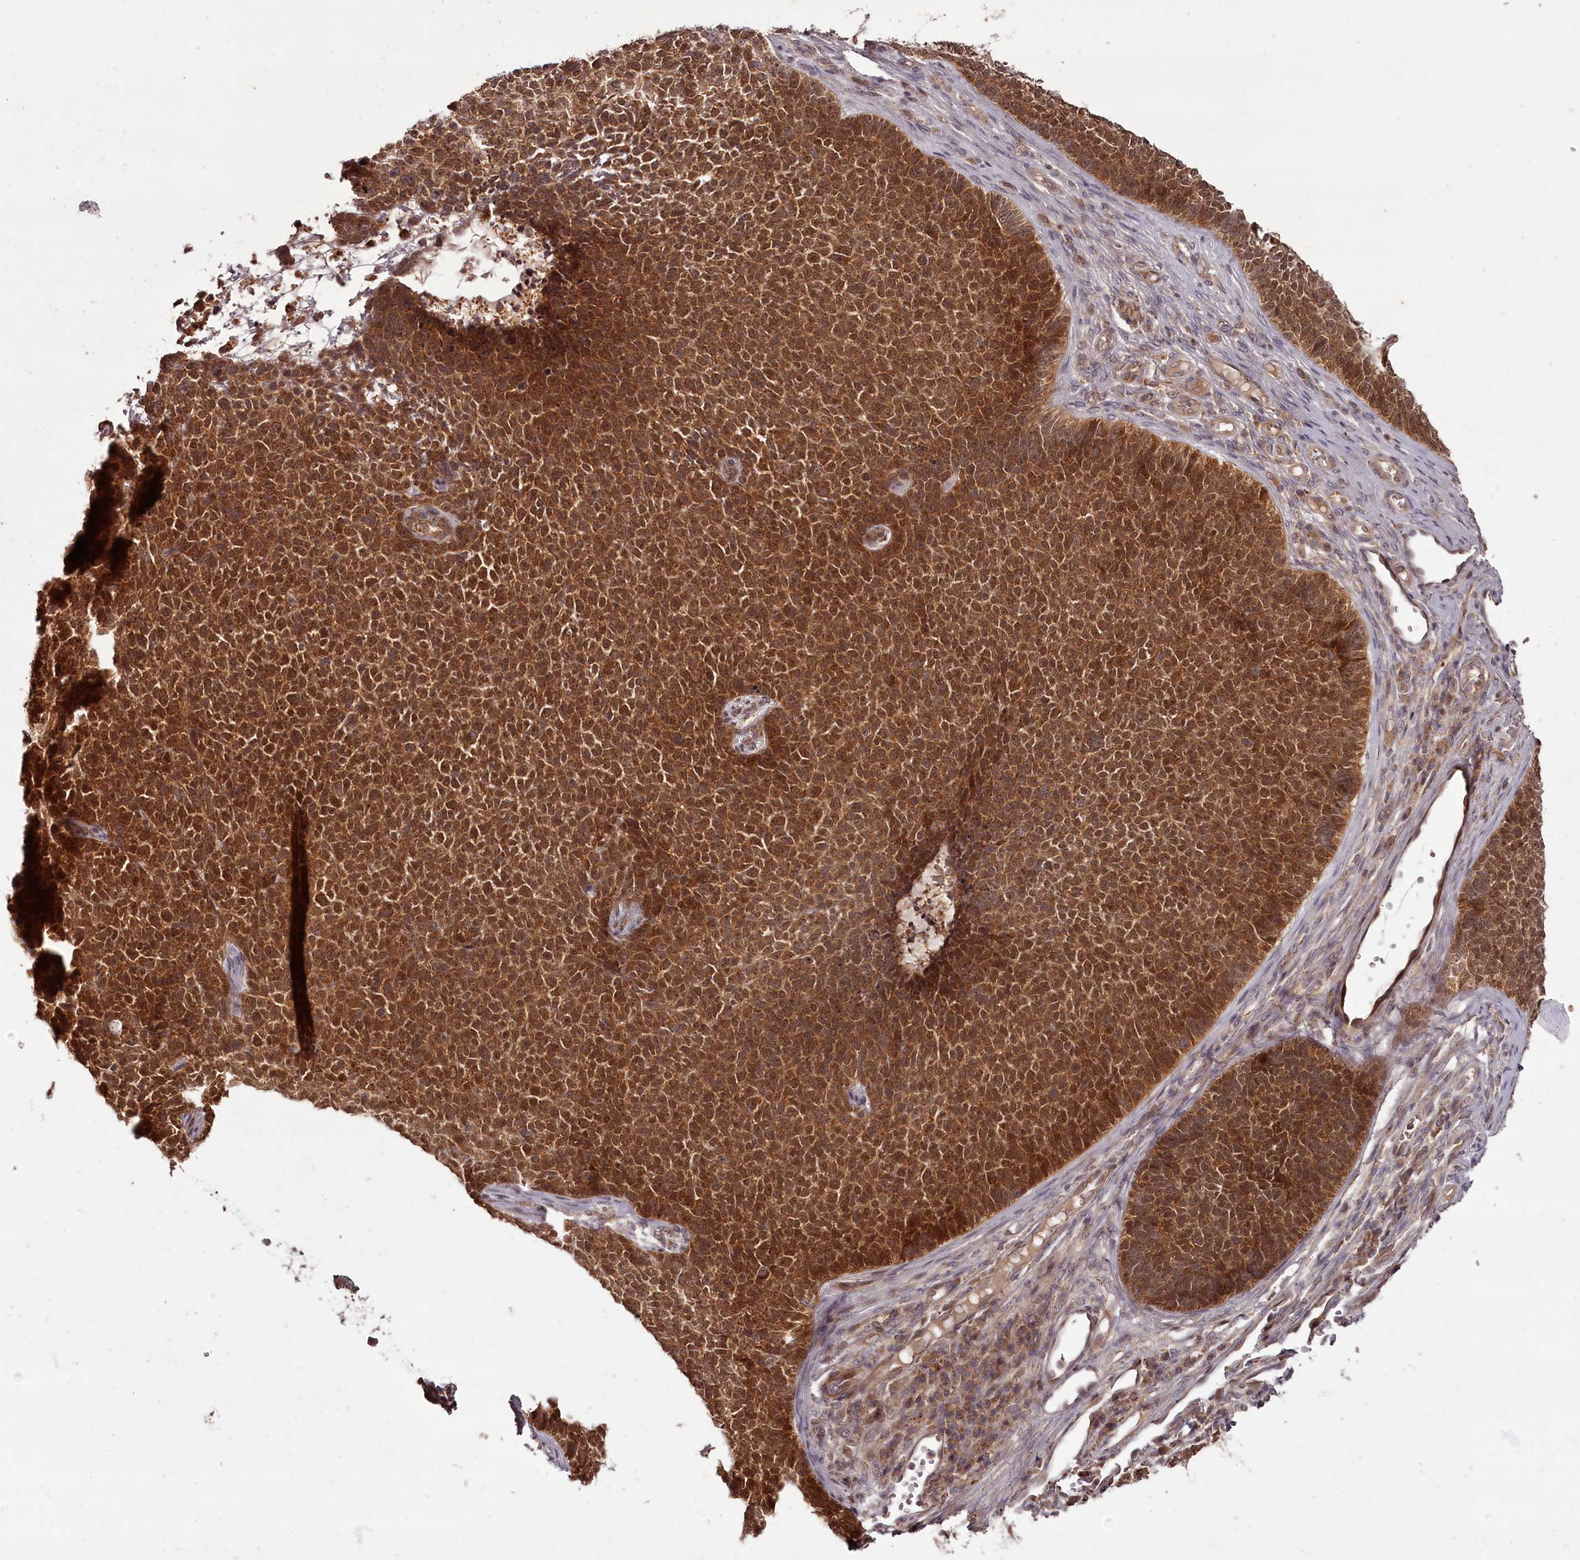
{"staining": {"intensity": "strong", "quantity": ">75%", "location": "cytoplasmic/membranous,nuclear"}, "tissue": "skin cancer", "cell_type": "Tumor cells", "image_type": "cancer", "snomed": [{"axis": "morphology", "description": "Basal cell carcinoma"}, {"axis": "topography", "description": "Skin"}], "caption": "Protein staining of skin basal cell carcinoma tissue shows strong cytoplasmic/membranous and nuclear staining in approximately >75% of tumor cells.", "gene": "PCBP2", "patient": {"sex": "female", "age": 84}}